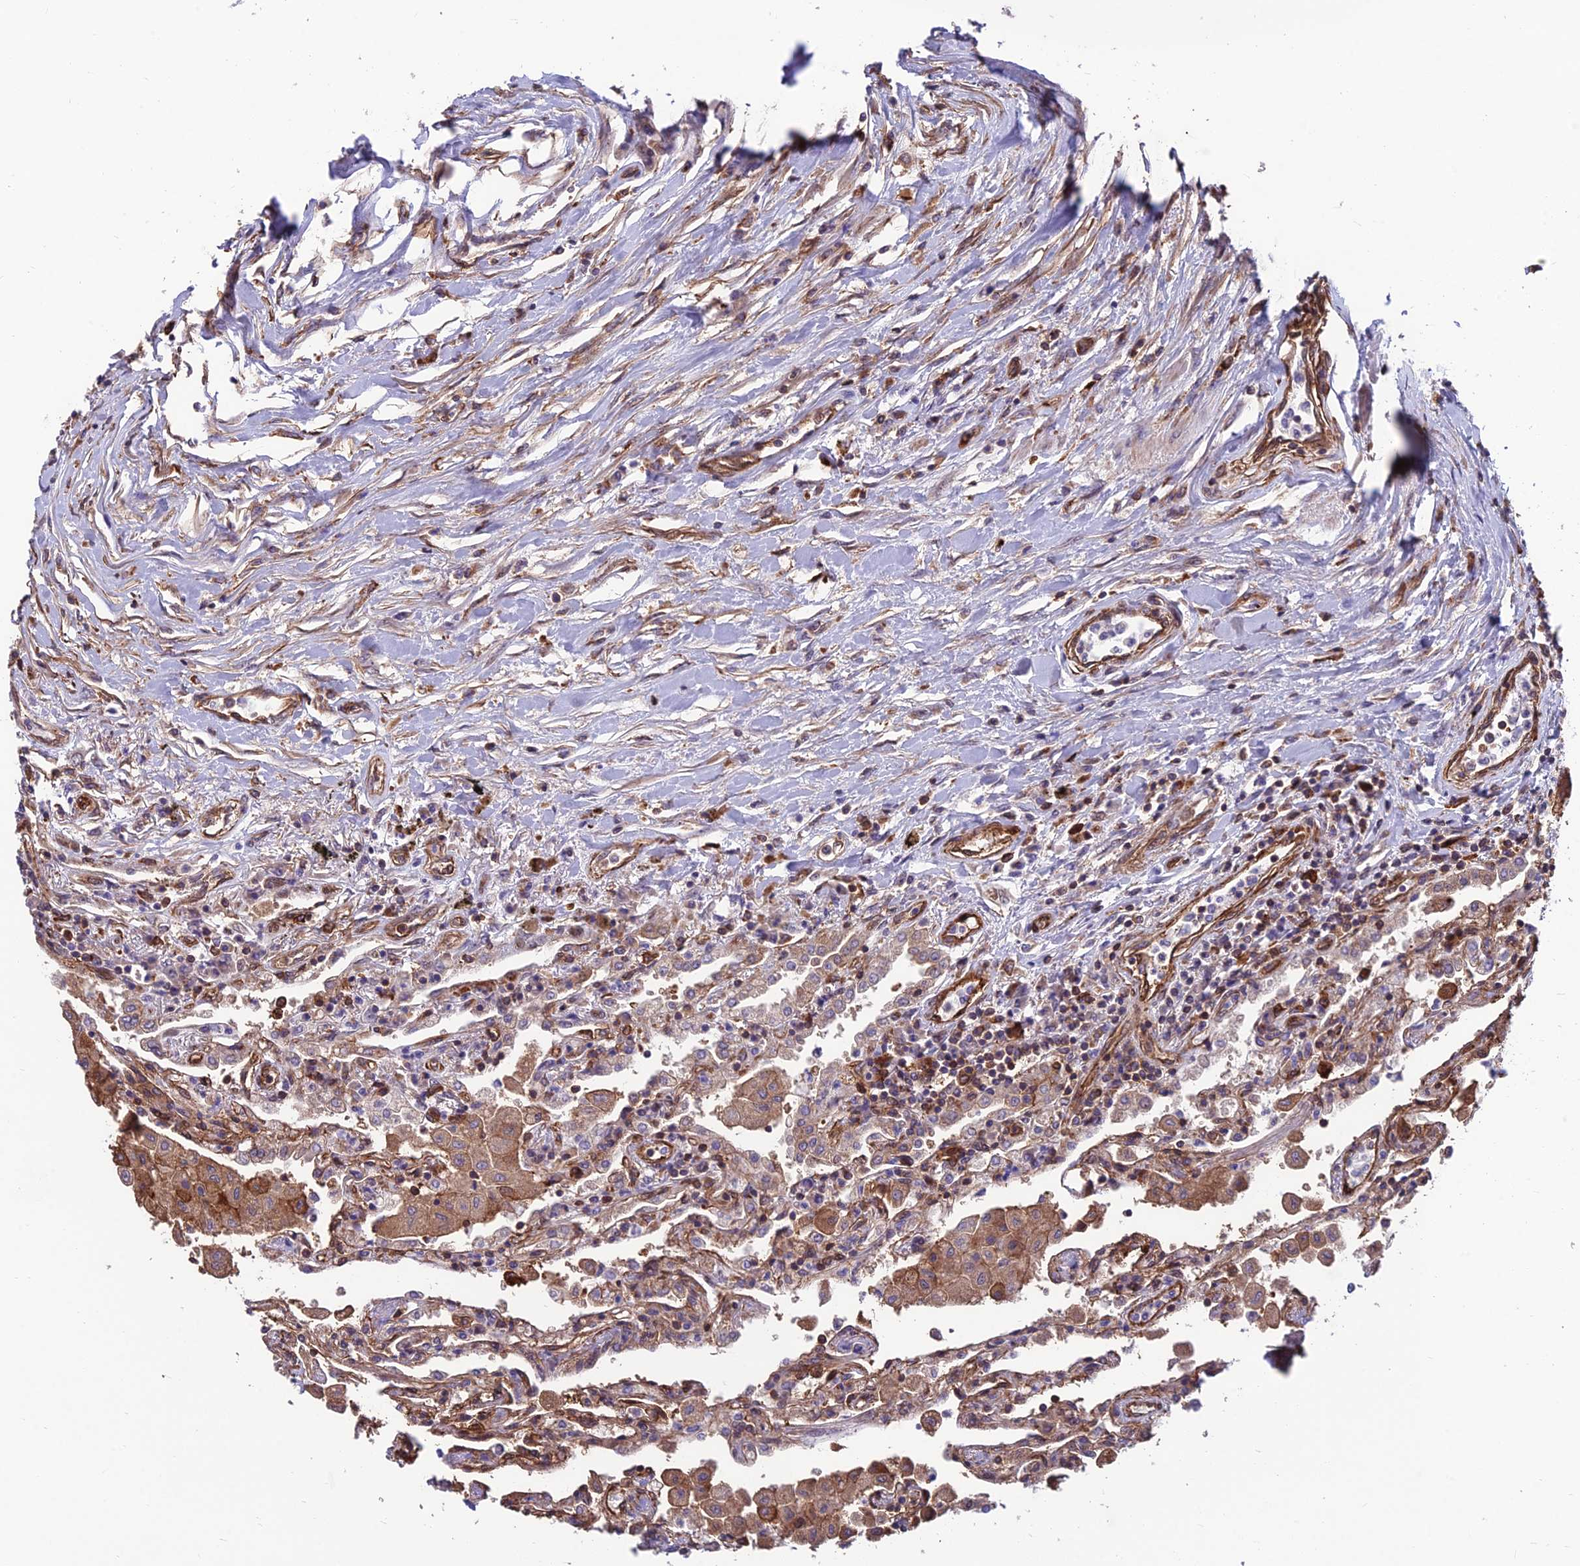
{"staining": {"intensity": "weak", "quantity": "<25%", "location": "cytoplasmic/membranous"}, "tissue": "lung", "cell_type": "Alveolar cells", "image_type": "normal", "snomed": [{"axis": "morphology", "description": "Normal tissue, NOS"}, {"axis": "topography", "description": "Bronchus"}, {"axis": "topography", "description": "Lung"}], "caption": "Benign lung was stained to show a protein in brown. There is no significant expression in alveolar cells.", "gene": "RTN4RL1", "patient": {"sex": "female", "age": 49}}